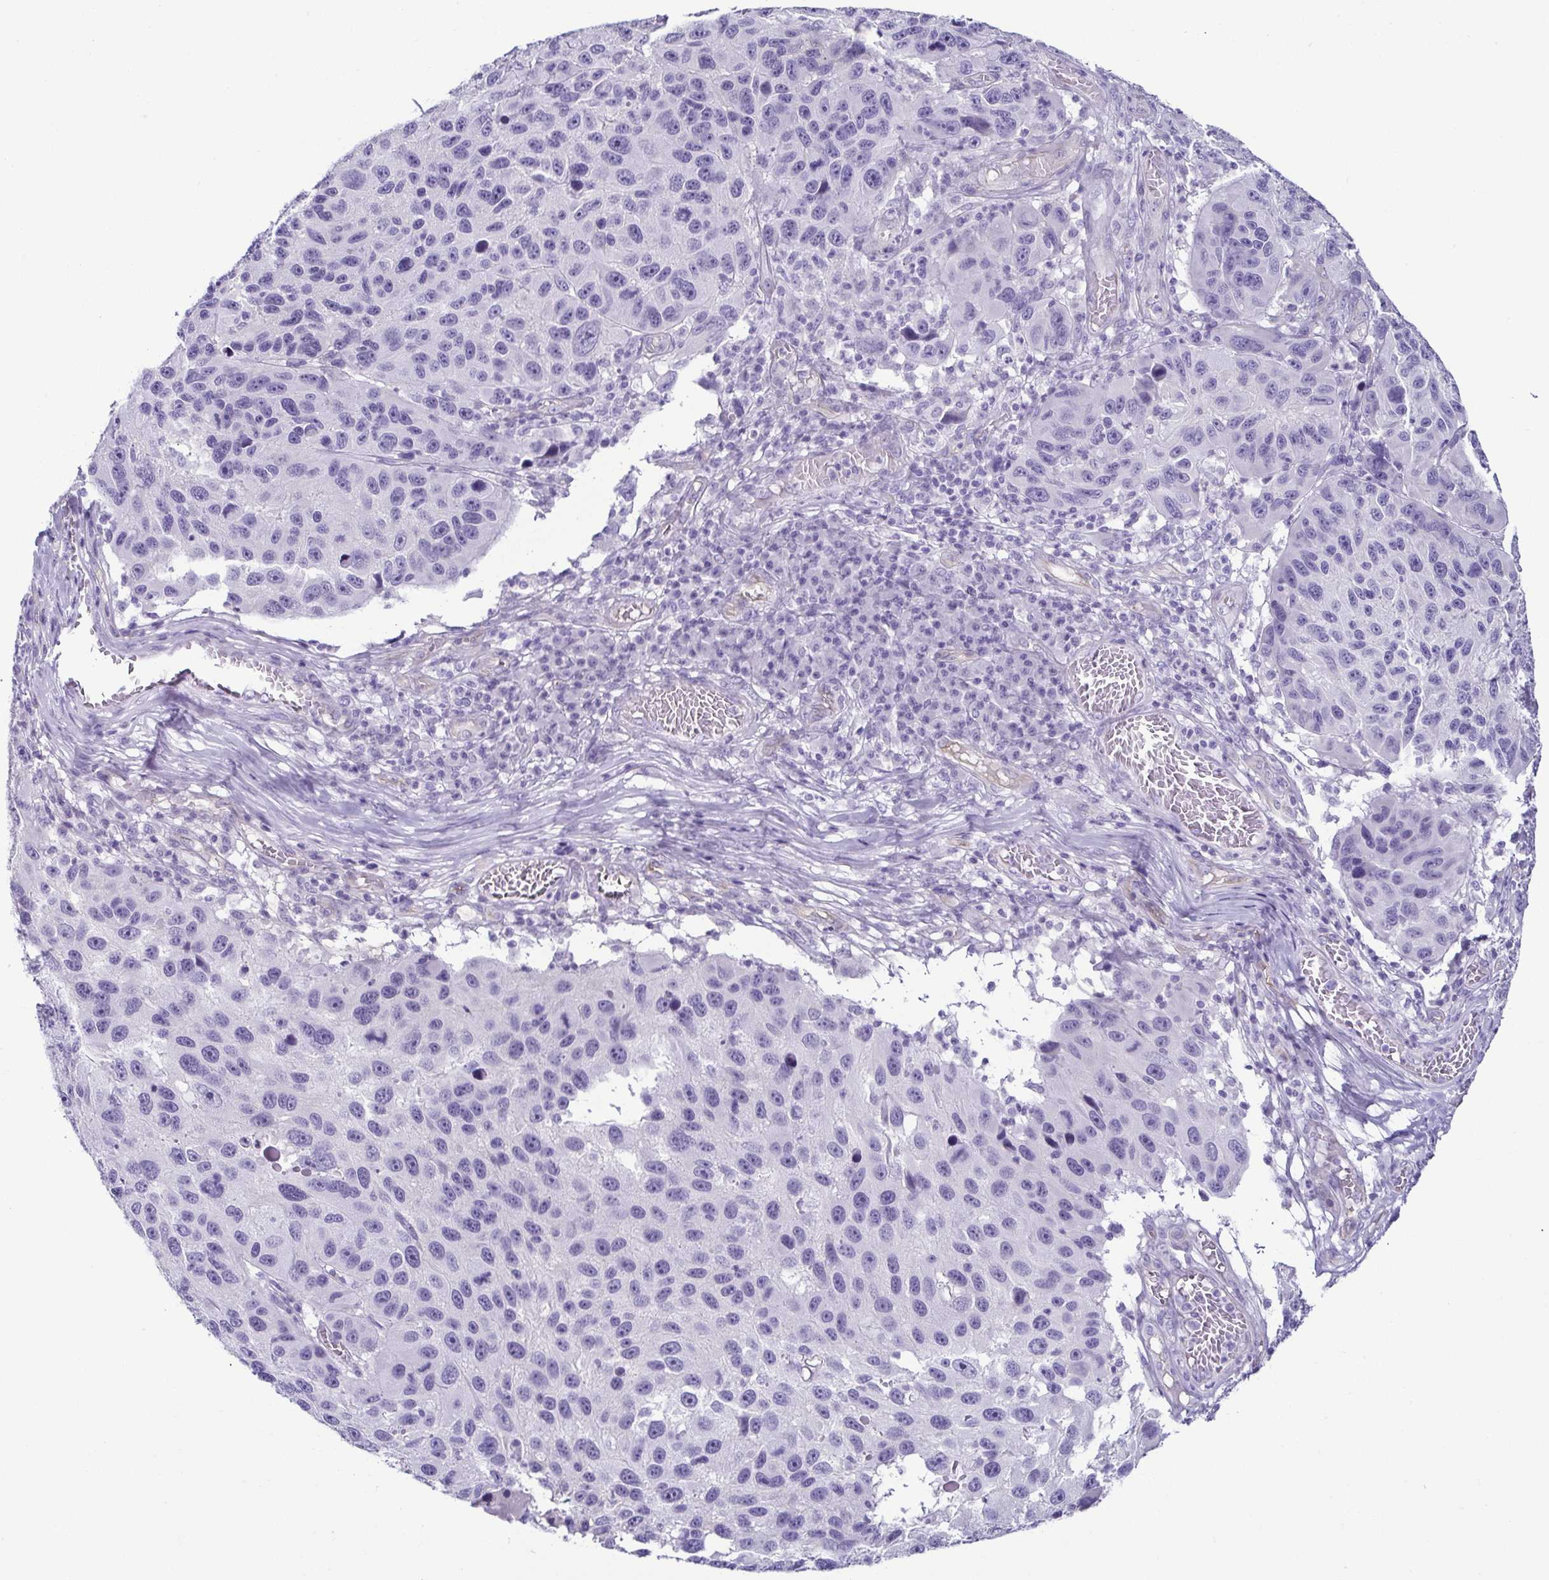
{"staining": {"intensity": "negative", "quantity": "none", "location": "none"}, "tissue": "melanoma", "cell_type": "Tumor cells", "image_type": "cancer", "snomed": [{"axis": "morphology", "description": "Malignant melanoma, NOS"}, {"axis": "topography", "description": "Skin"}], "caption": "High power microscopy photomicrograph of an IHC micrograph of malignant melanoma, revealing no significant staining in tumor cells.", "gene": "CASP14", "patient": {"sex": "male", "age": 53}}